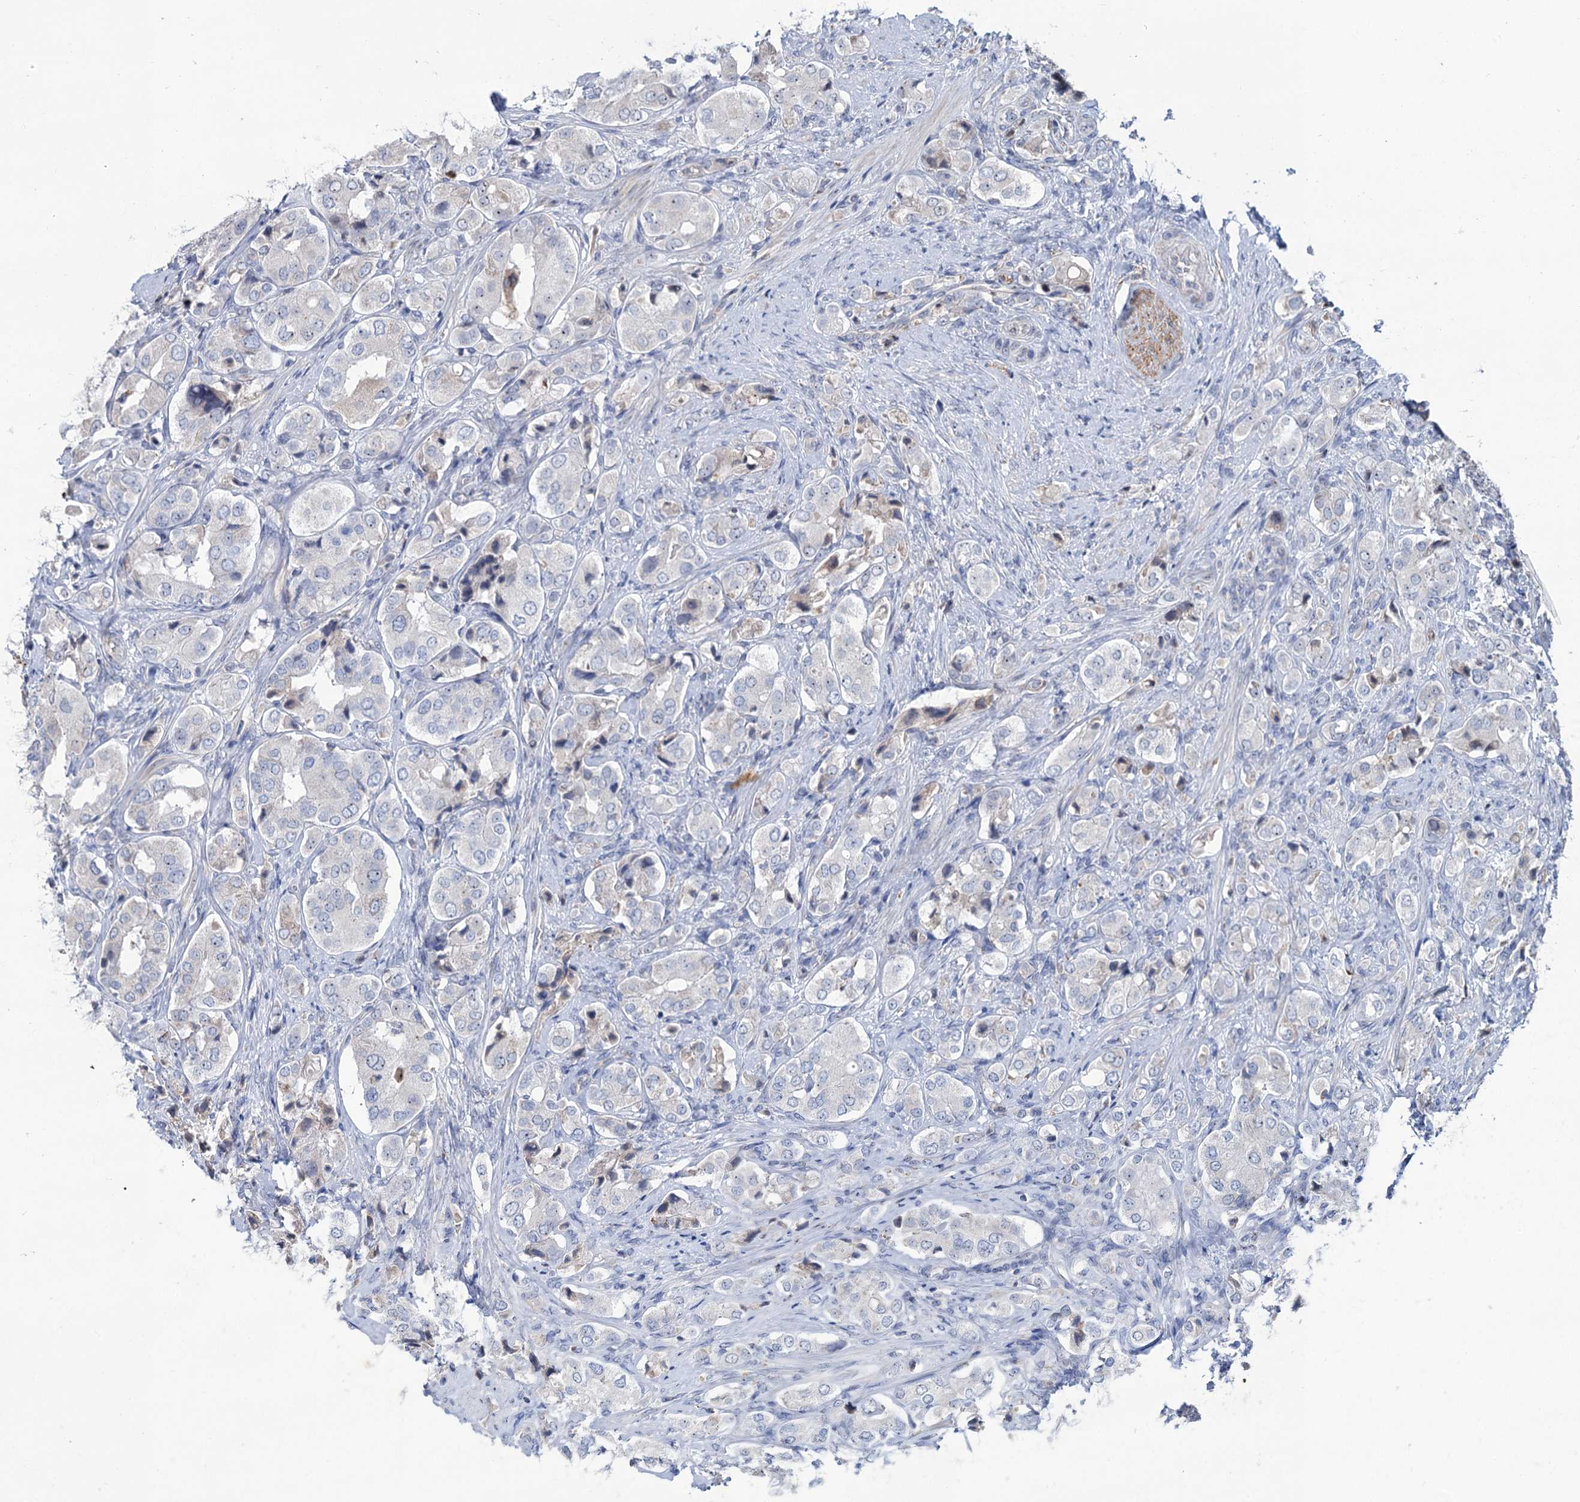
{"staining": {"intensity": "negative", "quantity": "none", "location": "none"}, "tissue": "prostate cancer", "cell_type": "Tumor cells", "image_type": "cancer", "snomed": [{"axis": "morphology", "description": "Adenocarcinoma, High grade"}, {"axis": "topography", "description": "Prostate"}], "caption": "Photomicrograph shows no protein positivity in tumor cells of high-grade adenocarcinoma (prostate) tissue.", "gene": "LPIN1", "patient": {"sex": "male", "age": 65}}